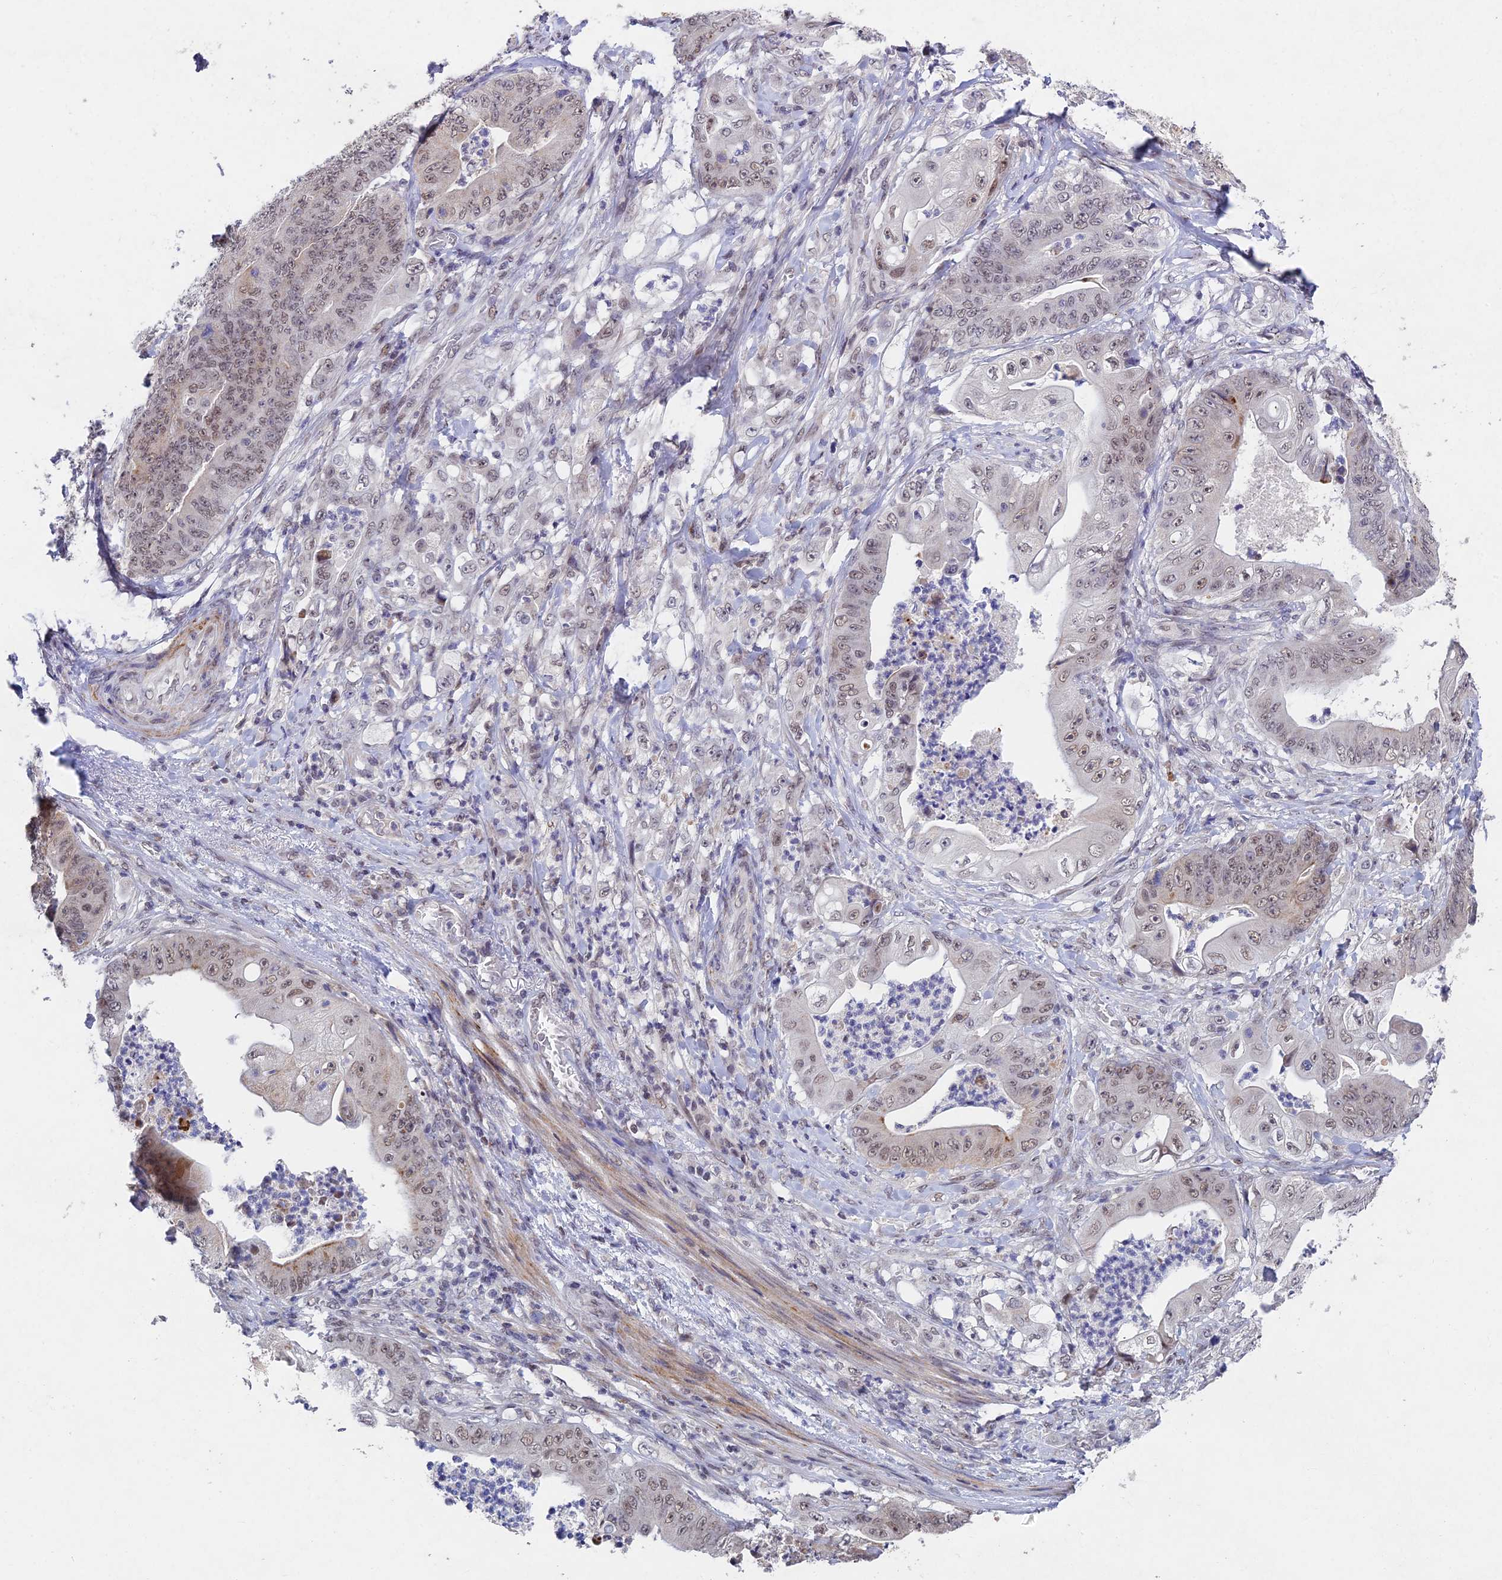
{"staining": {"intensity": "moderate", "quantity": "<25%", "location": "nuclear"}, "tissue": "stomach cancer", "cell_type": "Tumor cells", "image_type": "cancer", "snomed": [{"axis": "morphology", "description": "Adenocarcinoma, NOS"}, {"axis": "topography", "description": "Stomach"}], "caption": "A high-resolution micrograph shows IHC staining of stomach cancer (adenocarcinoma), which exhibits moderate nuclear staining in about <25% of tumor cells. The protein is stained brown, and the nuclei are stained in blue (DAB (3,3'-diaminobenzidine) IHC with brightfield microscopy, high magnification).", "gene": "RAVER1", "patient": {"sex": "female", "age": 73}}